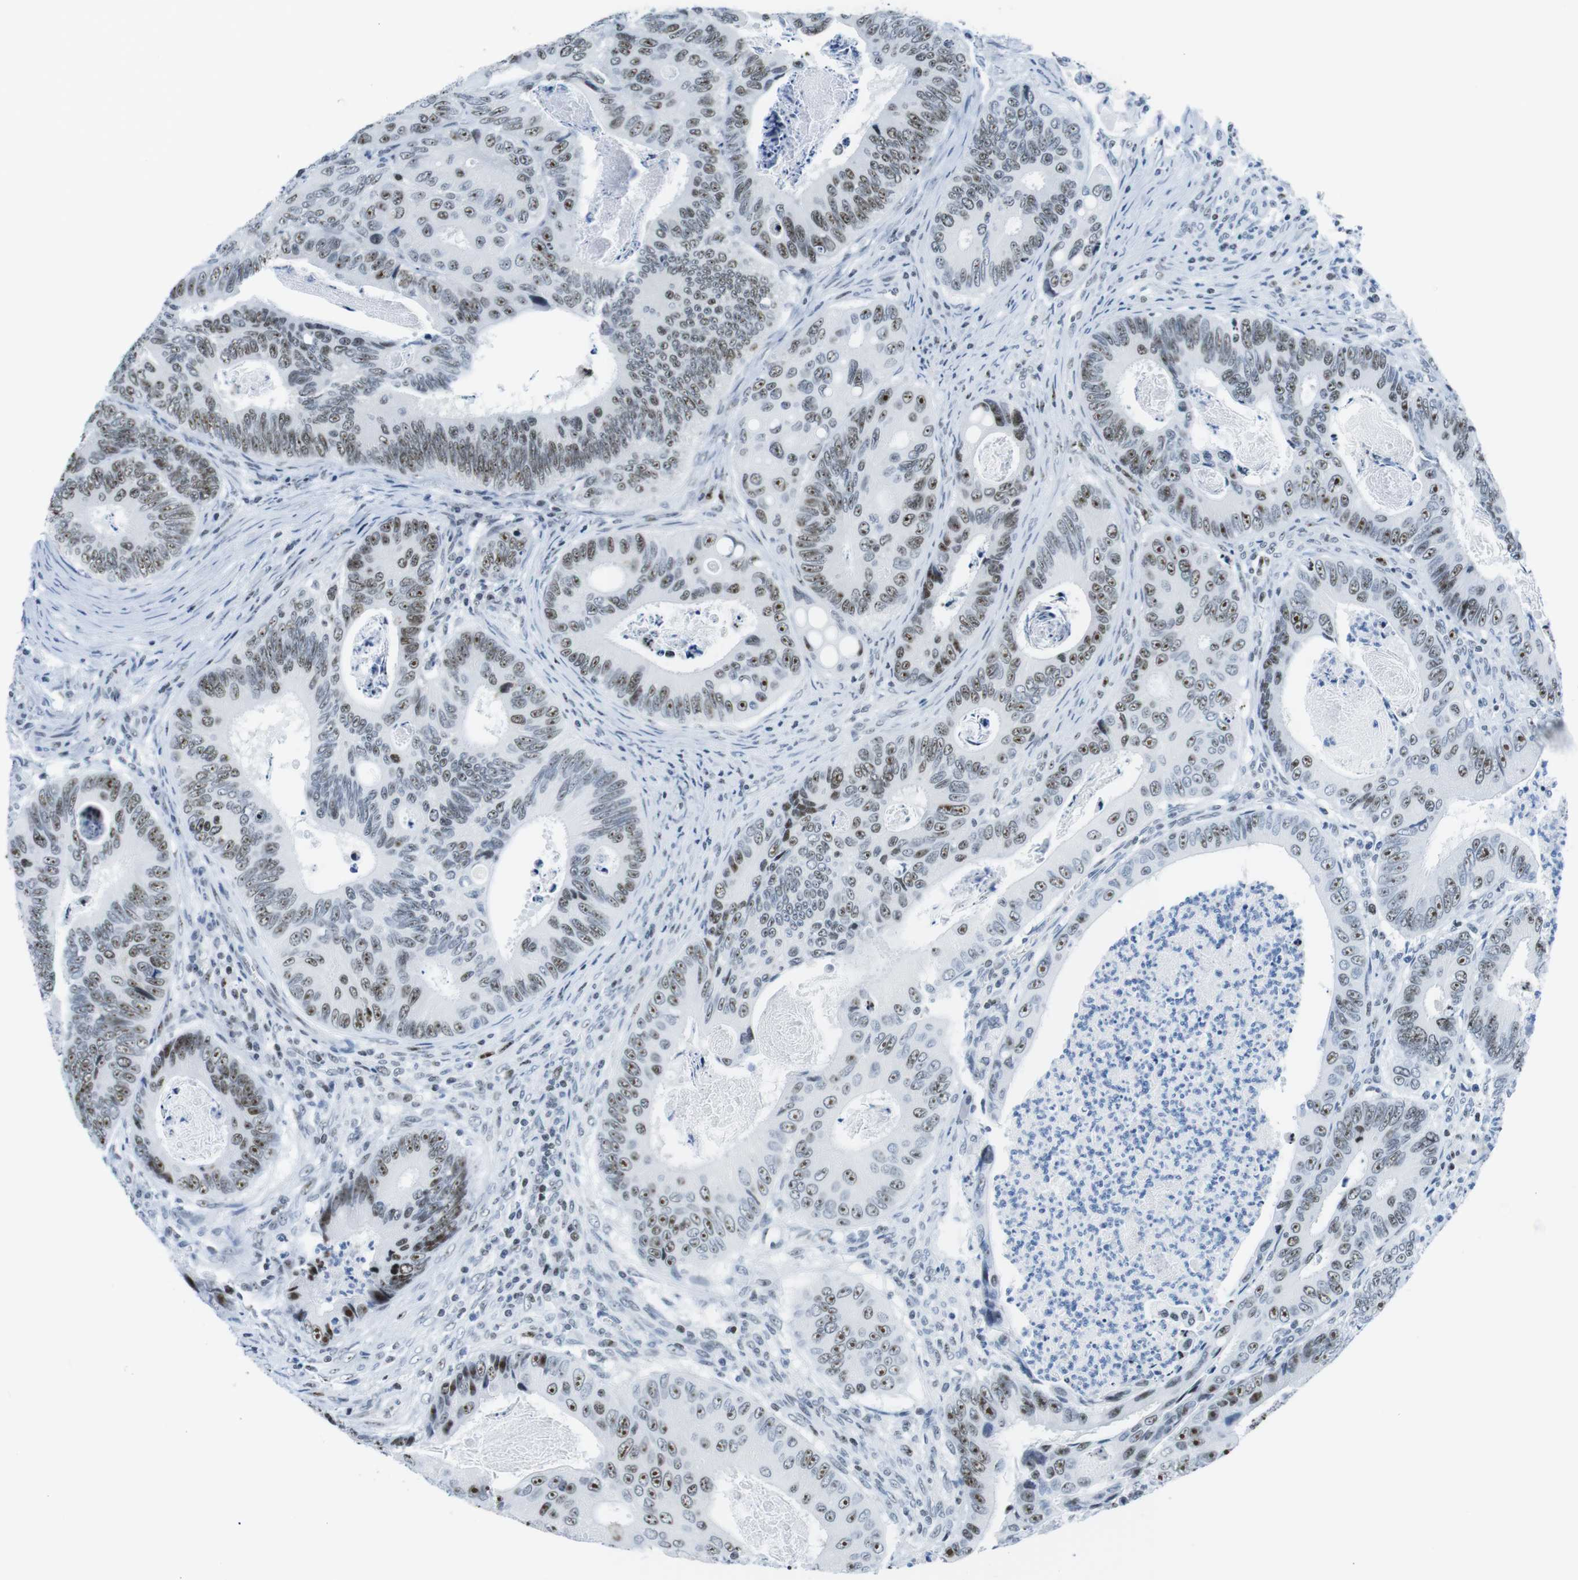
{"staining": {"intensity": "moderate", "quantity": ">75%", "location": "nuclear"}, "tissue": "colorectal cancer", "cell_type": "Tumor cells", "image_type": "cancer", "snomed": [{"axis": "morphology", "description": "Inflammation, NOS"}, {"axis": "morphology", "description": "Adenocarcinoma, NOS"}, {"axis": "topography", "description": "Colon"}], "caption": "The photomicrograph displays a brown stain indicating the presence of a protein in the nuclear of tumor cells in adenocarcinoma (colorectal).", "gene": "NIFK", "patient": {"sex": "male", "age": 72}}